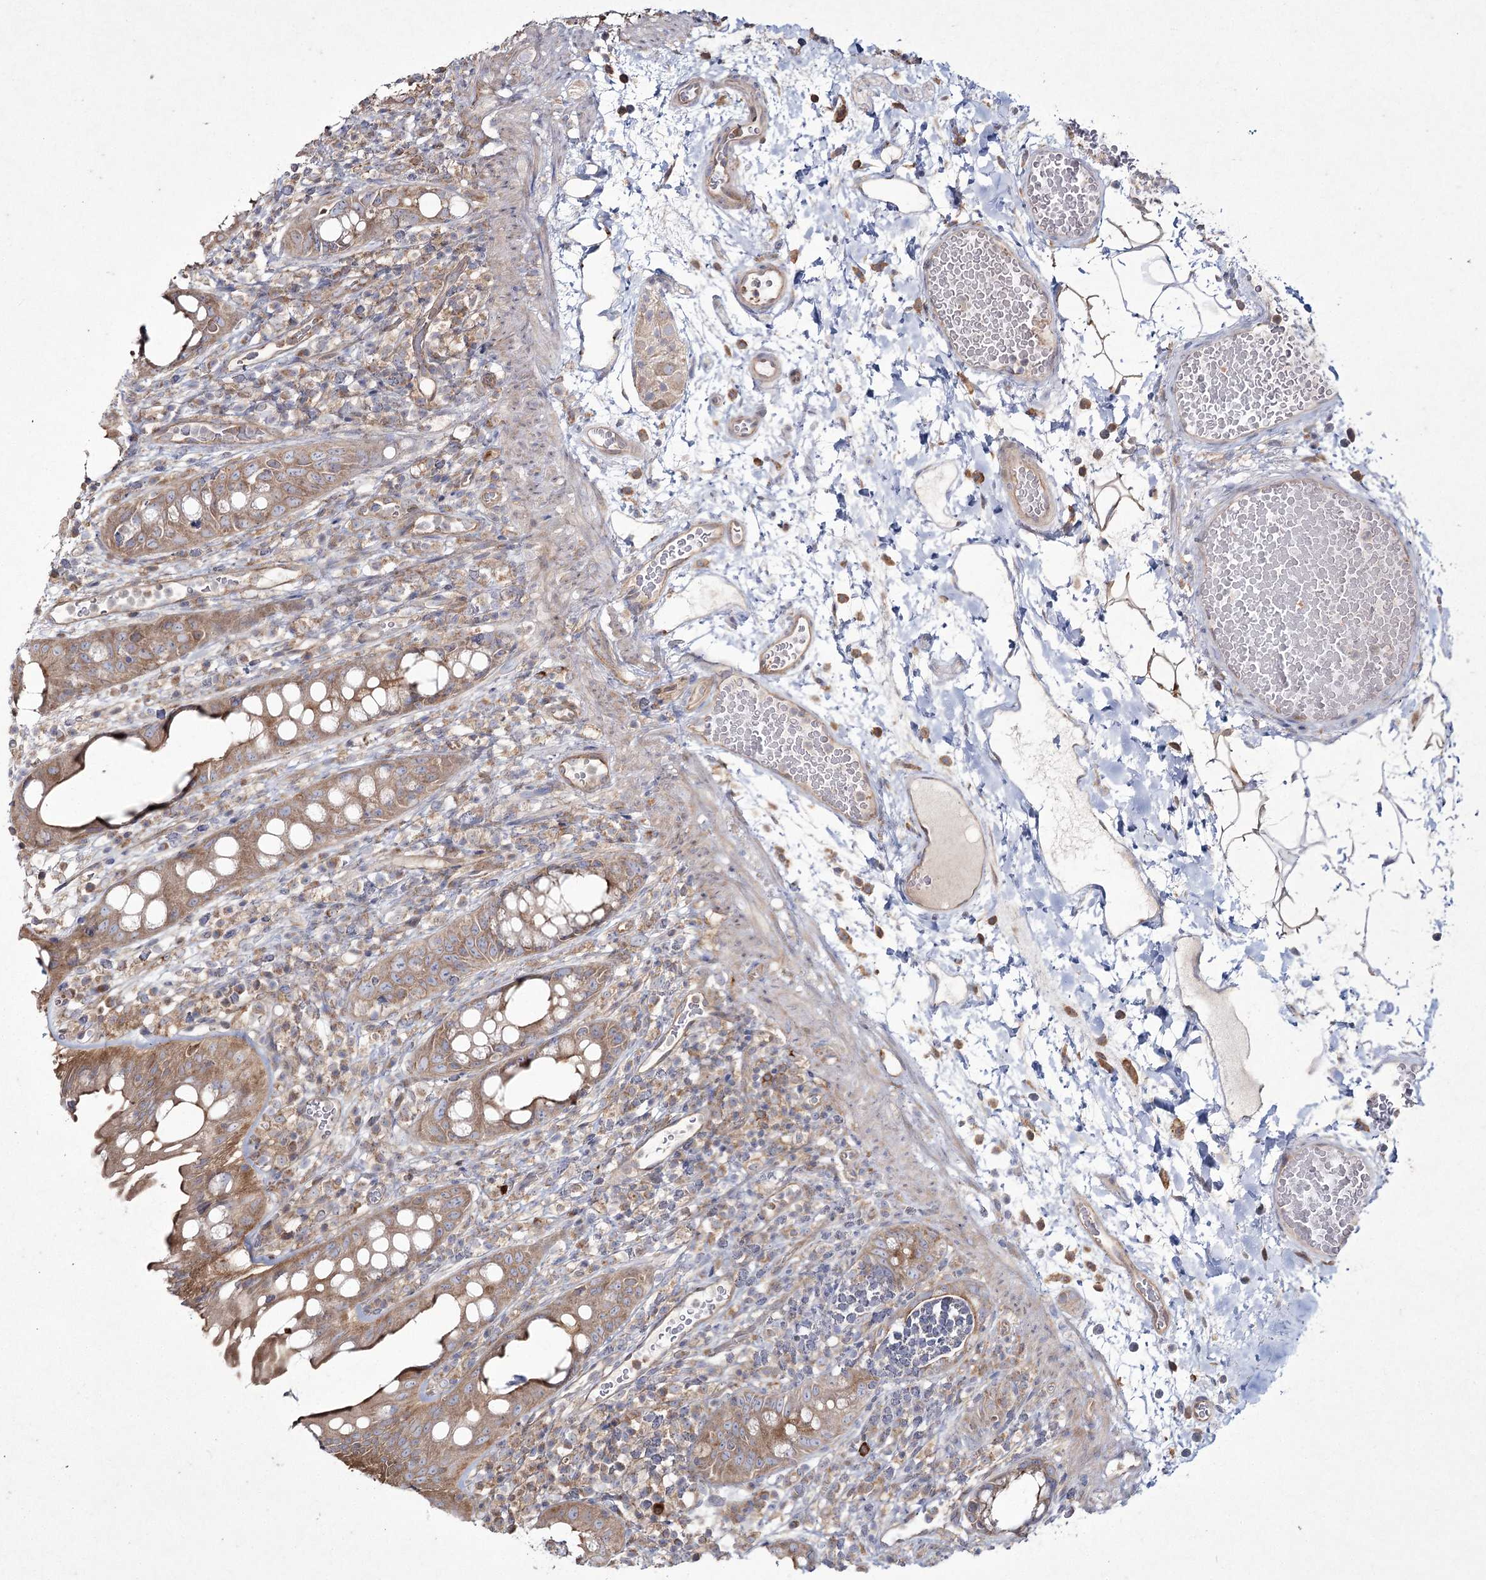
{"staining": {"intensity": "moderate", "quantity": ">75%", "location": "cytoplasmic/membranous"}, "tissue": "rectum", "cell_type": "Glandular cells", "image_type": "normal", "snomed": [{"axis": "morphology", "description": "Normal tissue, NOS"}, {"axis": "topography", "description": "Rectum"}], "caption": "Rectum stained with DAB IHC reveals medium levels of moderate cytoplasmic/membranous expression in about >75% of glandular cells. (IHC, brightfield microscopy, high magnification).", "gene": "SH3TC1", "patient": {"sex": "female", "age": 57}}